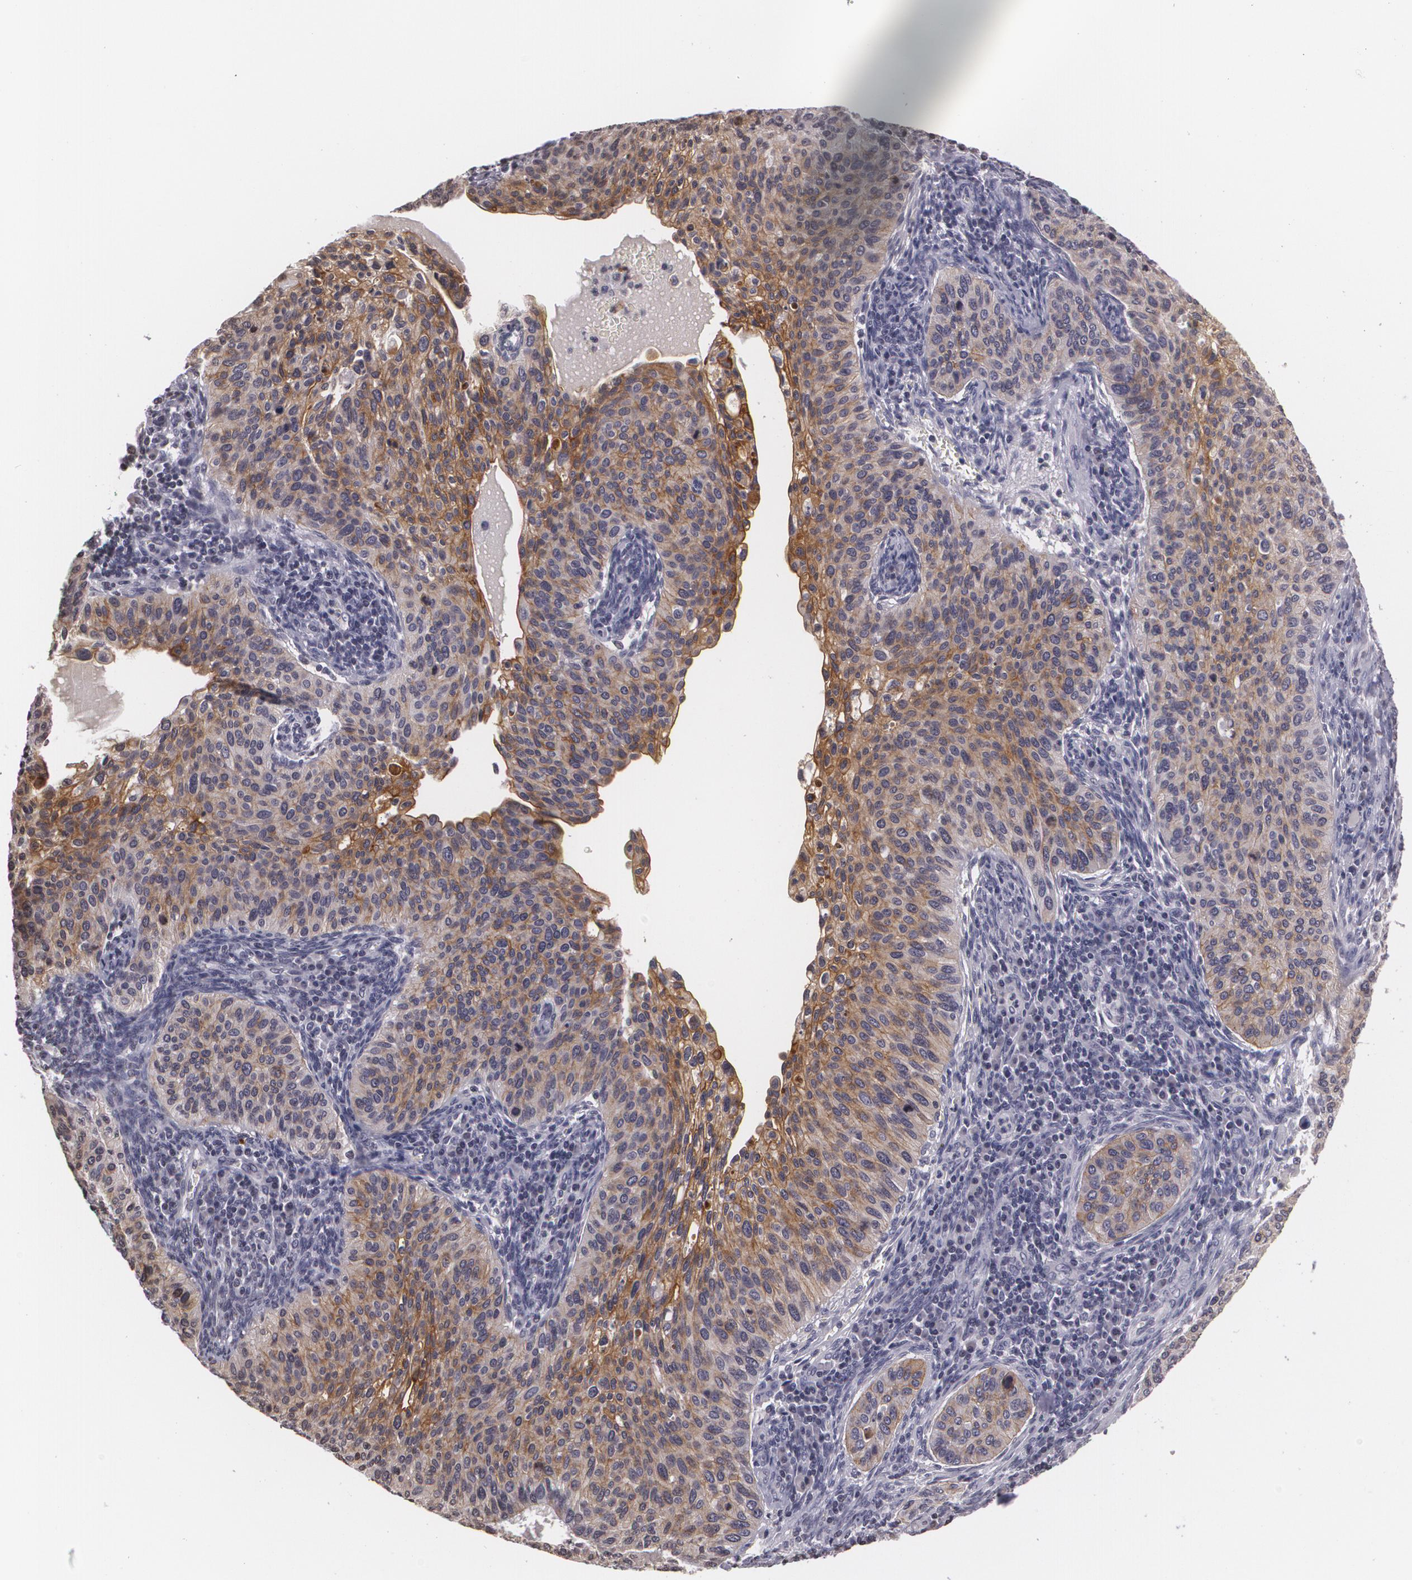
{"staining": {"intensity": "moderate", "quantity": ">75%", "location": "cytoplasmic/membranous"}, "tissue": "cervical cancer", "cell_type": "Tumor cells", "image_type": "cancer", "snomed": [{"axis": "morphology", "description": "Adenocarcinoma, NOS"}, {"axis": "topography", "description": "Cervix"}], "caption": "Immunohistochemistry micrograph of neoplastic tissue: human cervical cancer stained using immunohistochemistry (IHC) displays medium levels of moderate protein expression localized specifically in the cytoplasmic/membranous of tumor cells, appearing as a cytoplasmic/membranous brown color.", "gene": "MUC1", "patient": {"sex": "female", "age": 29}}